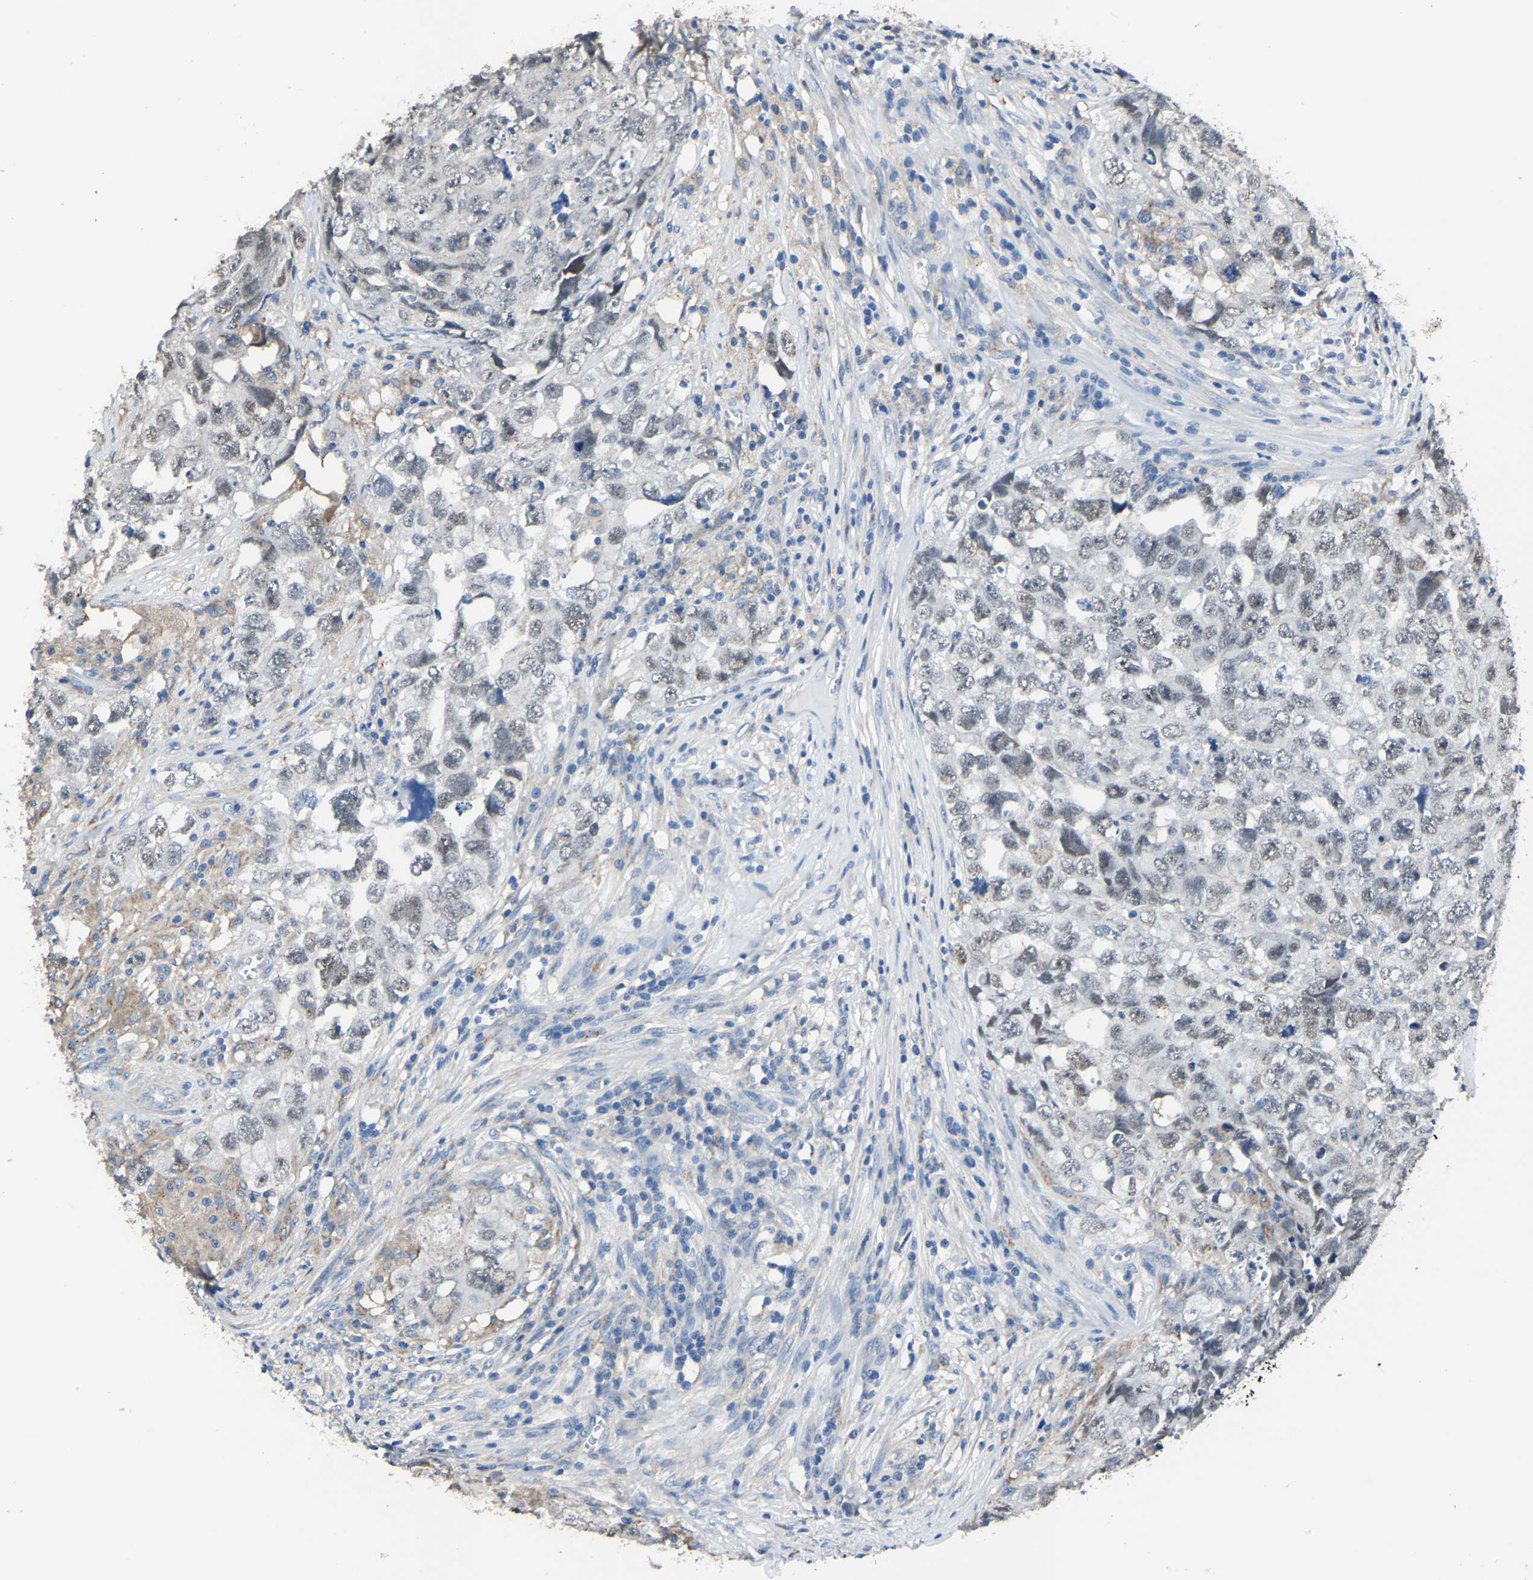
{"staining": {"intensity": "weak", "quantity": ">75%", "location": "nuclear"}, "tissue": "testis cancer", "cell_type": "Tumor cells", "image_type": "cancer", "snomed": [{"axis": "morphology", "description": "Seminoma, NOS"}, {"axis": "morphology", "description": "Carcinoma, Embryonal, NOS"}, {"axis": "topography", "description": "Testis"}], "caption": "A micrograph of embryonal carcinoma (testis) stained for a protein demonstrates weak nuclear brown staining in tumor cells.", "gene": "STRBP", "patient": {"sex": "male", "age": 43}}